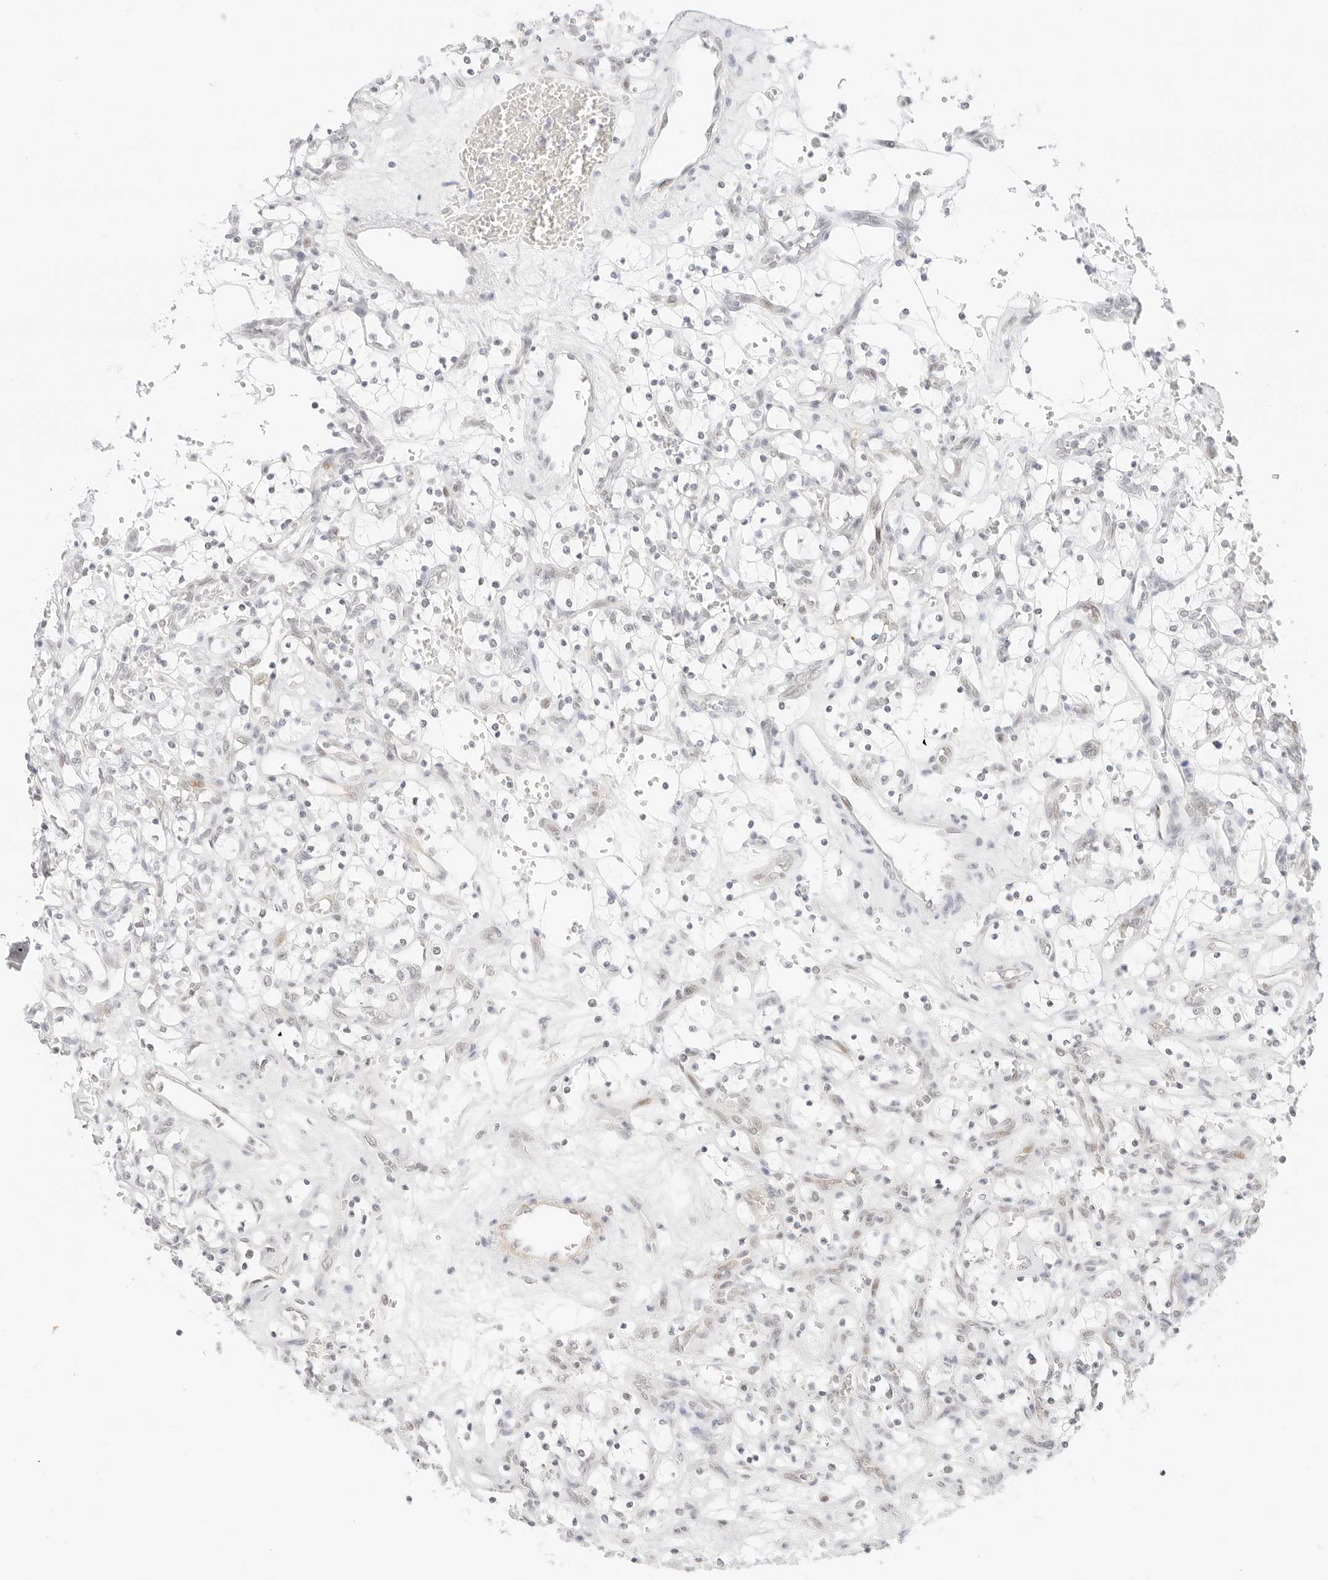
{"staining": {"intensity": "negative", "quantity": "none", "location": "none"}, "tissue": "renal cancer", "cell_type": "Tumor cells", "image_type": "cancer", "snomed": [{"axis": "morphology", "description": "Adenocarcinoma, NOS"}, {"axis": "topography", "description": "Kidney"}], "caption": "Tumor cells are negative for protein expression in human renal cancer.", "gene": "ITGA6", "patient": {"sex": "female", "age": 69}}